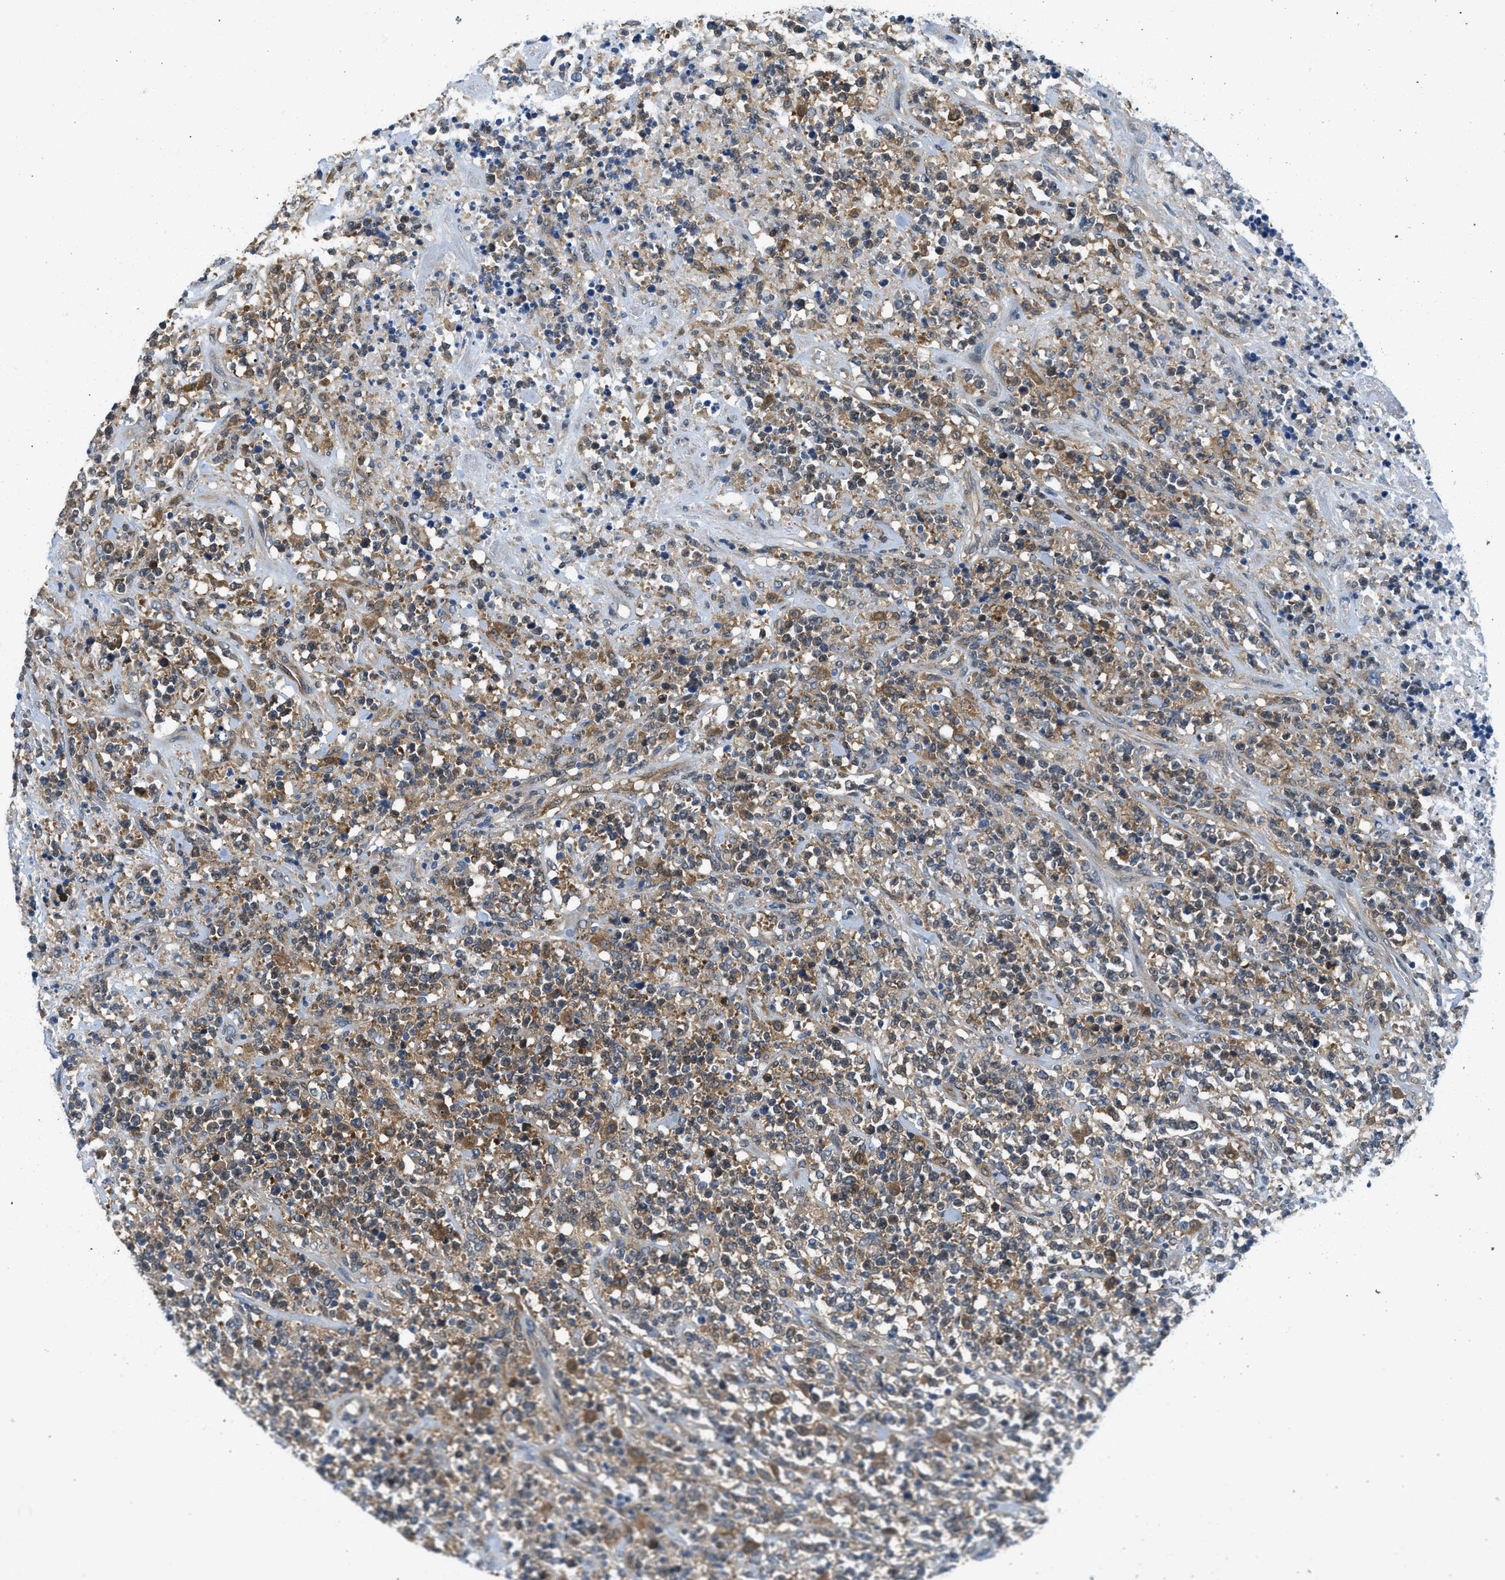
{"staining": {"intensity": "moderate", "quantity": "25%-75%", "location": "cytoplasmic/membranous"}, "tissue": "lymphoma", "cell_type": "Tumor cells", "image_type": "cancer", "snomed": [{"axis": "morphology", "description": "Malignant lymphoma, non-Hodgkin's type, High grade"}, {"axis": "topography", "description": "Soft tissue"}], "caption": "Immunohistochemistry (IHC) photomicrograph of neoplastic tissue: human malignant lymphoma, non-Hodgkin's type (high-grade) stained using immunohistochemistry (IHC) shows medium levels of moderate protein expression localized specifically in the cytoplasmic/membranous of tumor cells, appearing as a cytoplasmic/membranous brown color.", "gene": "RIPK2", "patient": {"sex": "male", "age": 18}}